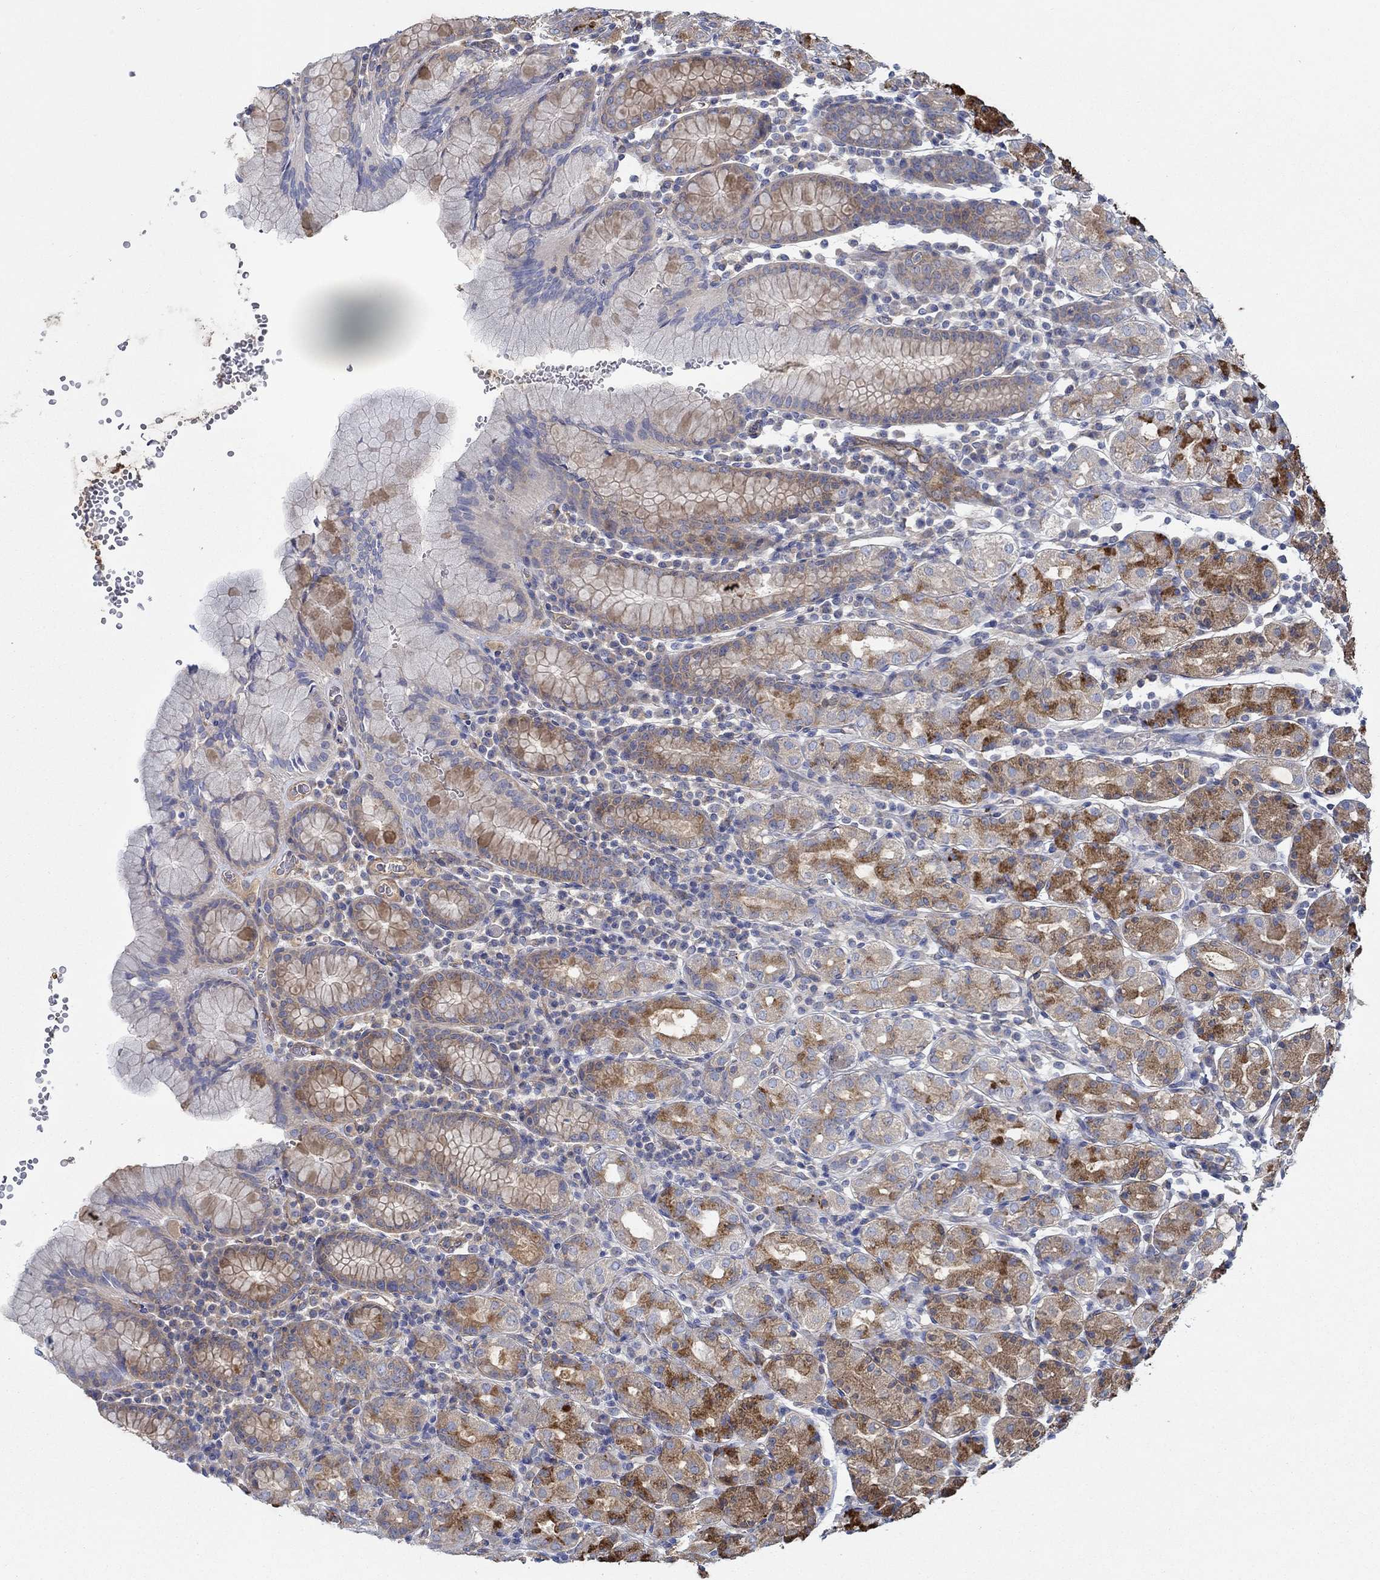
{"staining": {"intensity": "strong", "quantity": "25%-75%", "location": "cytoplasmic/membranous"}, "tissue": "stomach", "cell_type": "Glandular cells", "image_type": "normal", "snomed": [{"axis": "morphology", "description": "Normal tissue, NOS"}, {"axis": "topography", "description": "Stomach, upper"}, {"axis": "topography", "description": "Stomach"}], "caption": "Immunohistochemical staining of normal human stomach displays high levels of strong cytoplasmic/membranous expression in approximately 25%-75% of glandular cells. The staining is performed using DAB (3,3'-diaminobenzidine) brown chromogen to label protein expression. The nuclei are counter-stained blue using hematoxylin.", "gene": "SPAG9", "patient": {"sex": "male", "age": 62}}